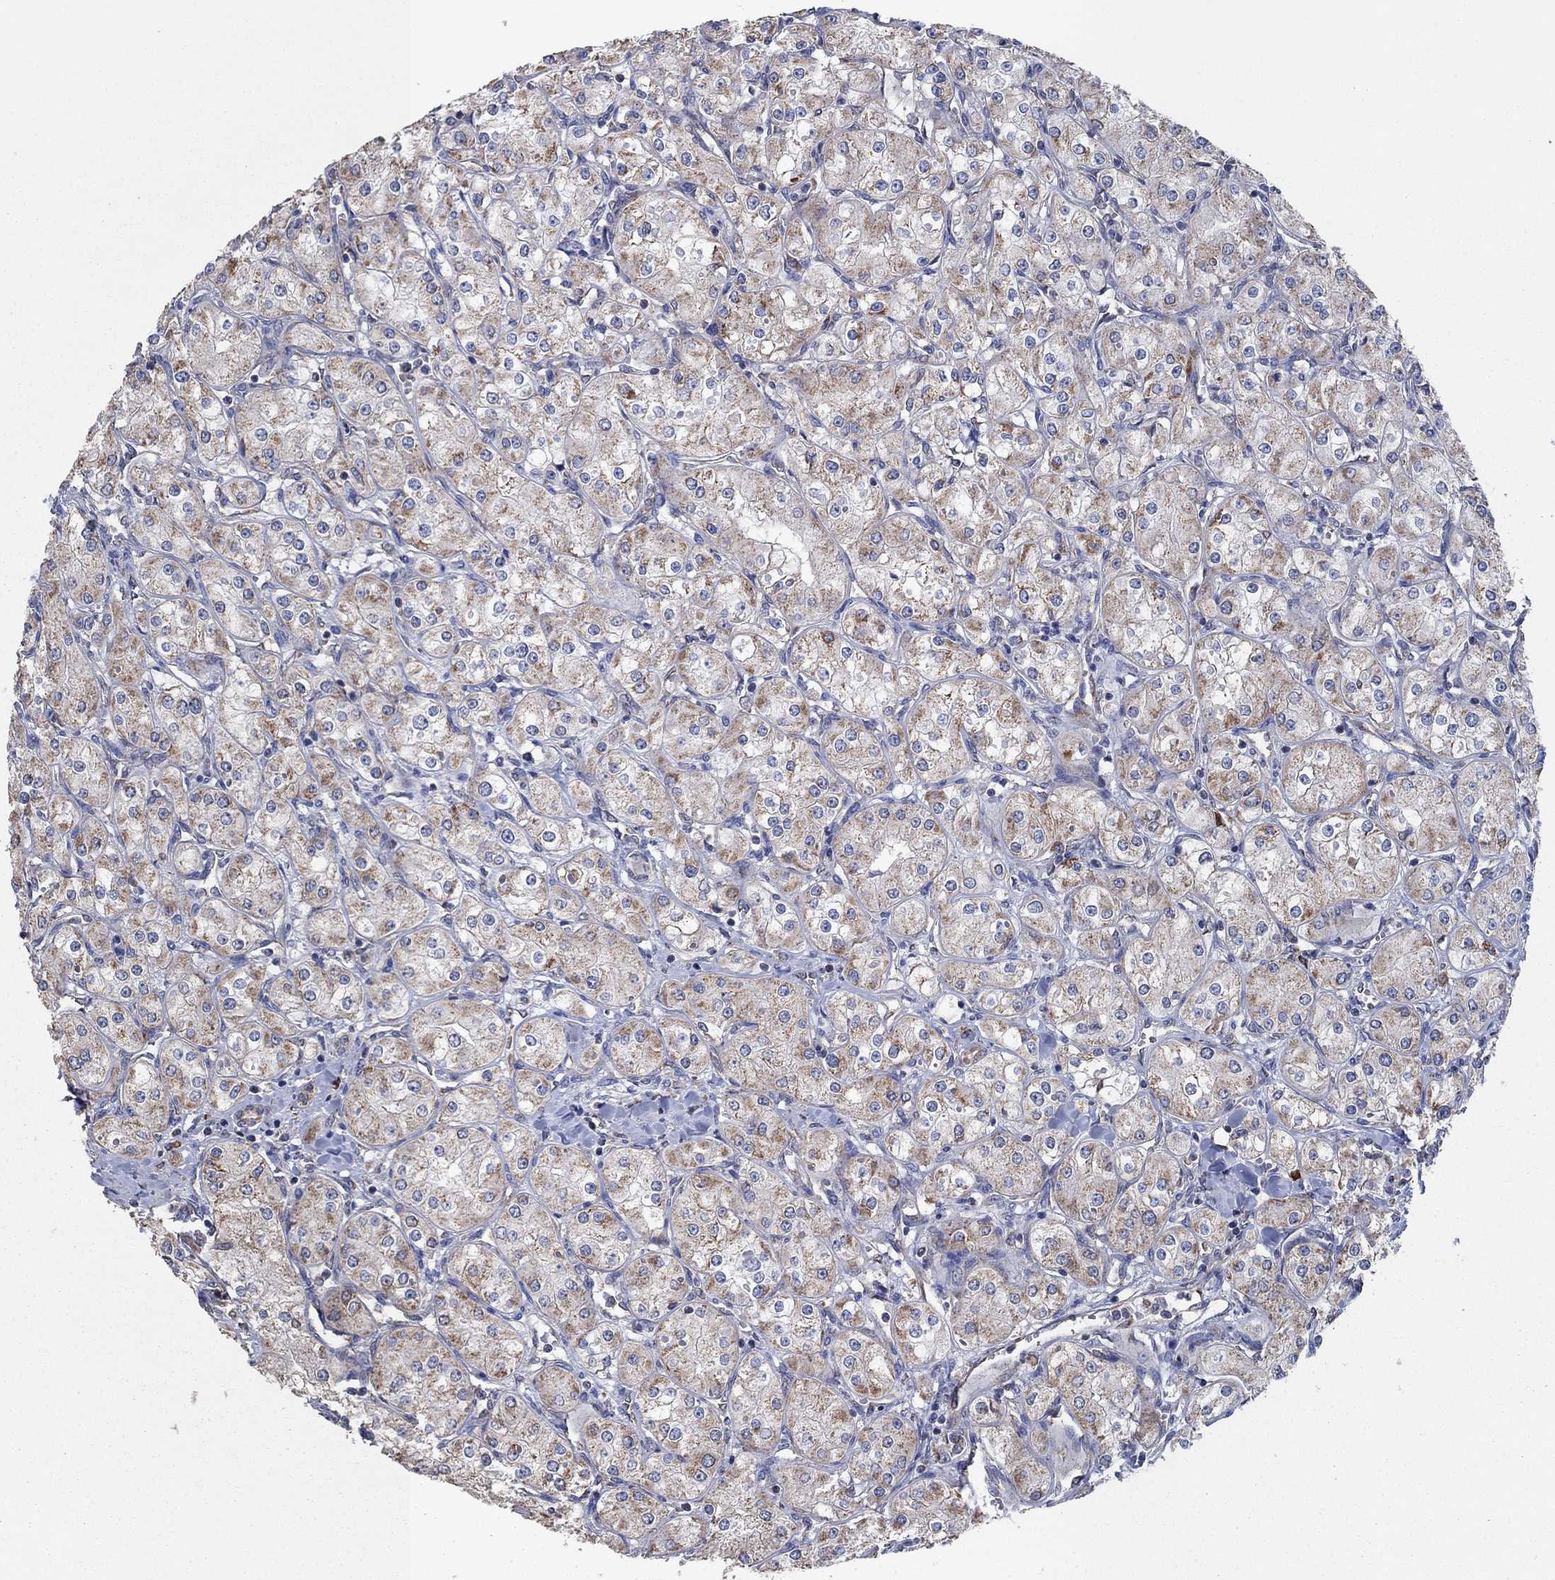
{"staining": {"intensity": "moderate", "quantity": "25%-75%", "location": "cytoplasmic/membranous"}, "tissue": "renal cancer", "cell_type": "Tumor cells", "image_type": "cancer", "snomed": [{"axis": "morphology", "description": "Adenocarcinoma, NOS"}, {"axis": "topography", "description": "Kidney"}], "caption": "This histopathology image reveals renal adenocarcinoma stained with immunohistochemistry (IHC) to label a protein in brown. The cytoplasmic/membranous of tumor cells show moderate positivity for the protein. Nuclei are counter-stained blue.", "gene": "HID1", "patient": {"sex": "male", "age": 77}}